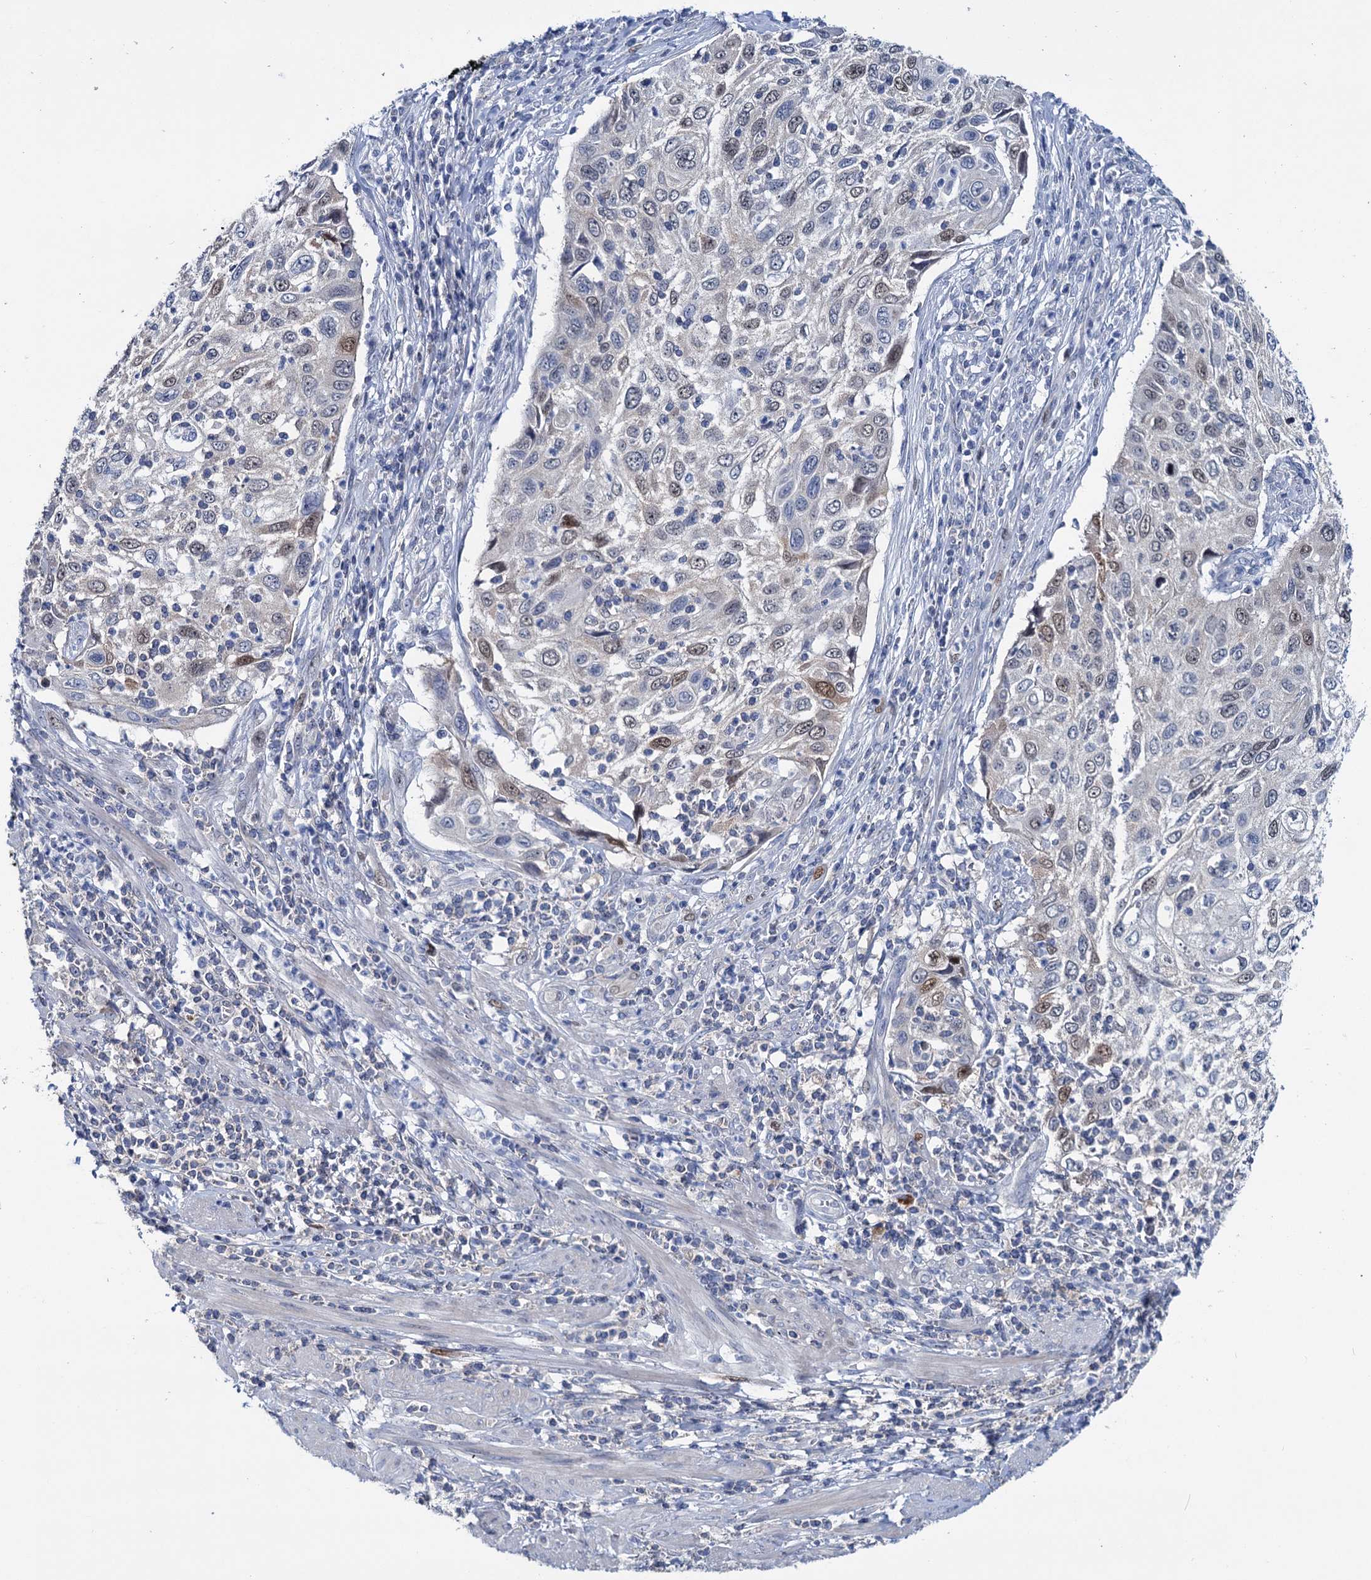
{"staining": {"intensity": "moderate", "quantity": "<25%", "location": "nuclear"}, "tissue": "cervical cancer", "cell_type": "Tumor cells", "image_type": "cancer", "snomed": [{"axis": "morphology", "description": "Squamous cell carcinoma, NOS"}, {"axis": "topography", "description": "Cervix"}], "caption": "Protein staining of cervical cancer (squamous cell carcinoma) tissue reveals moderate nuclear expression in about <25% of tumor cells.", "gene": "FAM111B", "patient": {"sex": "female", "age": 70}}